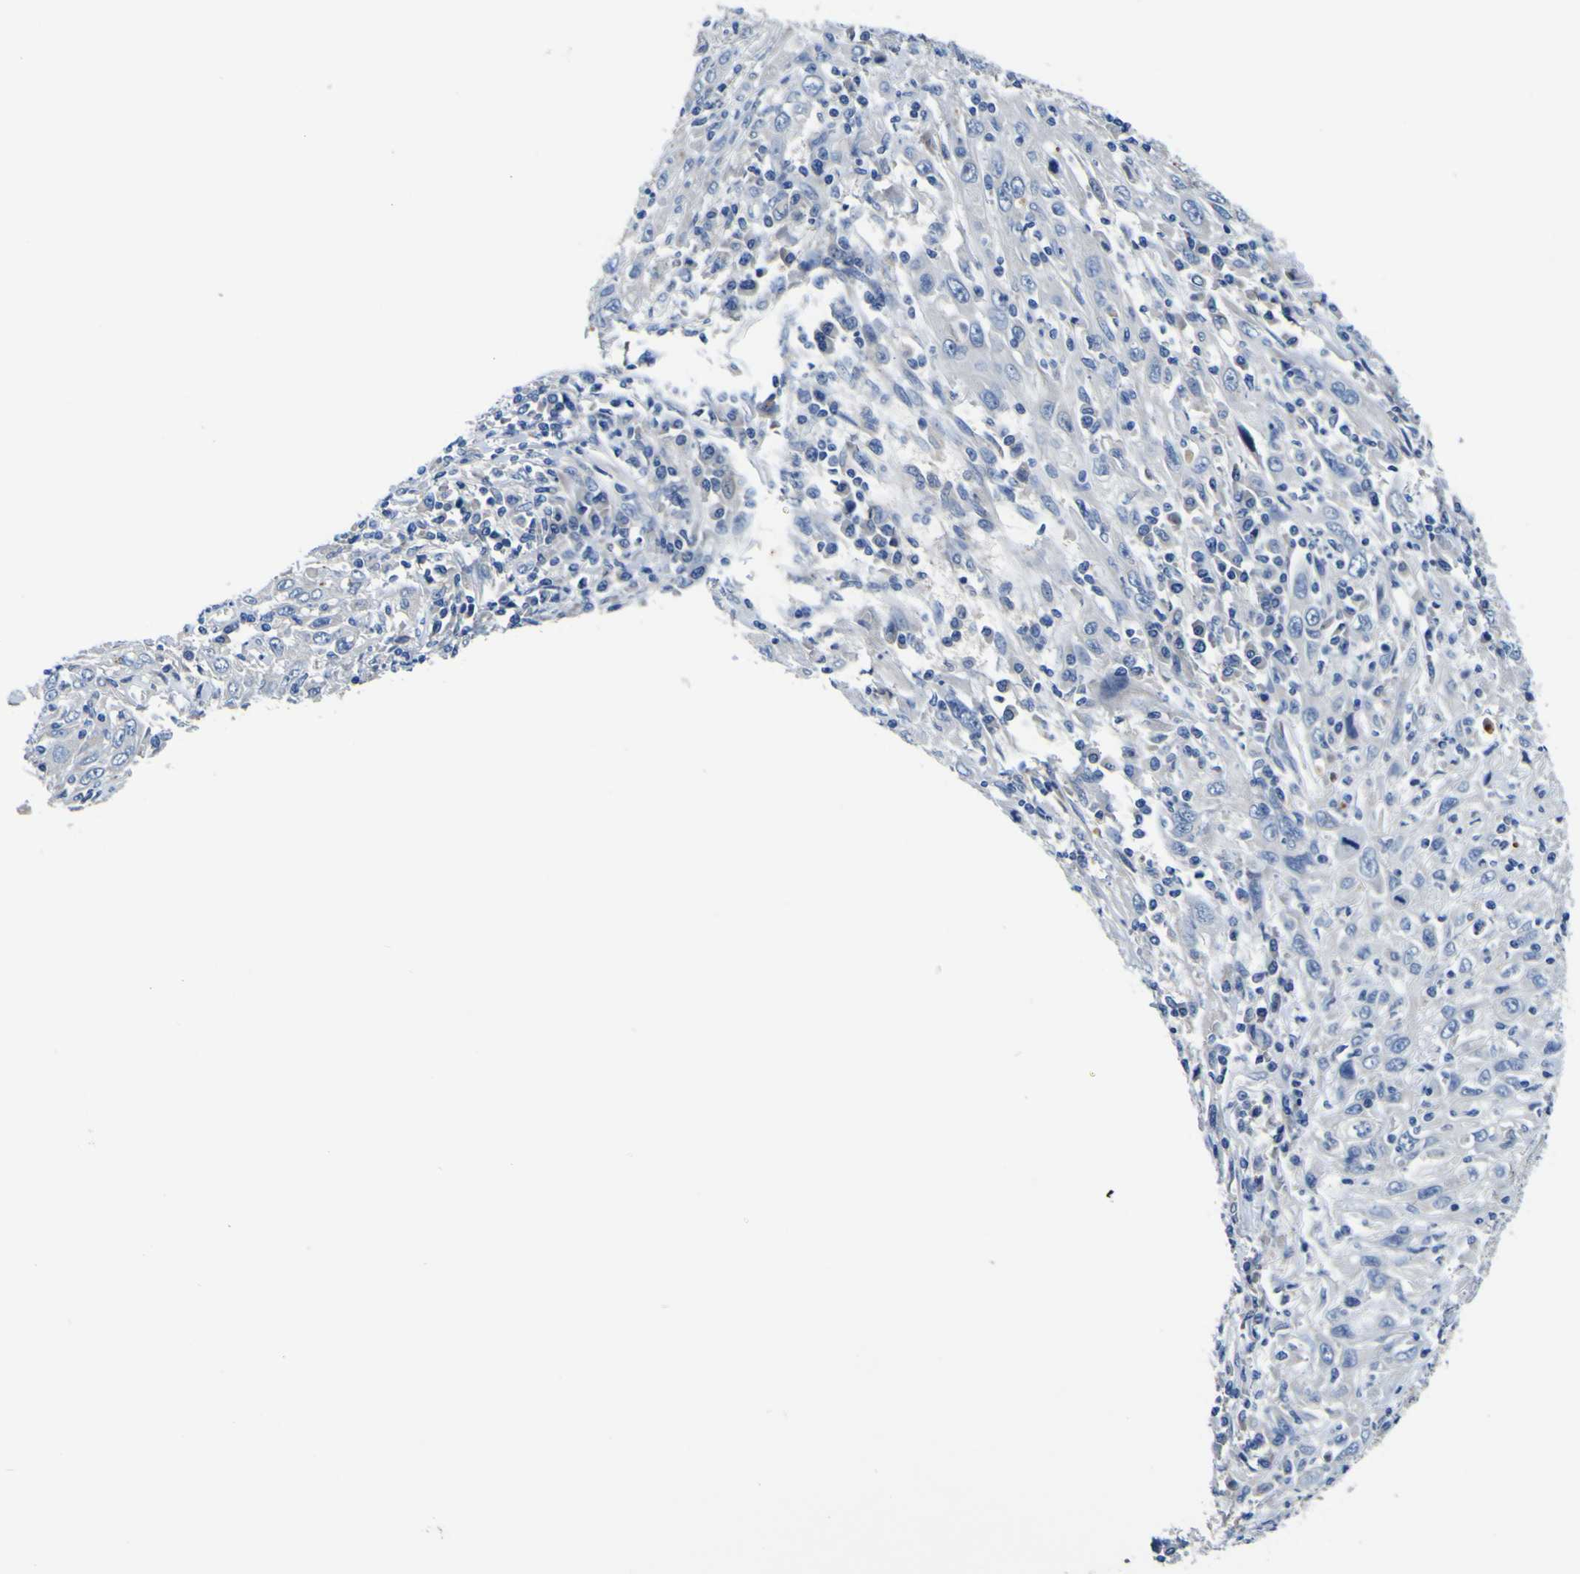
{"staining": {"intensity": "negative", "quantity": "none", "location": "none"}, "tissue": "cervical cancer", "cell_type": "Tumor cells", "image_type": "cancer", "snomed": [{"axis": "morphology", "description": "Squamous cell carcinoma, NOS"}, {"axis": "topography", "description": "Cervix"}], "caption": "High magnification brightfield microscopy of cervical cancer stained with DAB (brown) and counterstained with hematoxylin (blue): tumor cells show no significant positivity.", "gene": "AGAP3", "patient": {"sex": "female", "age": 46}}